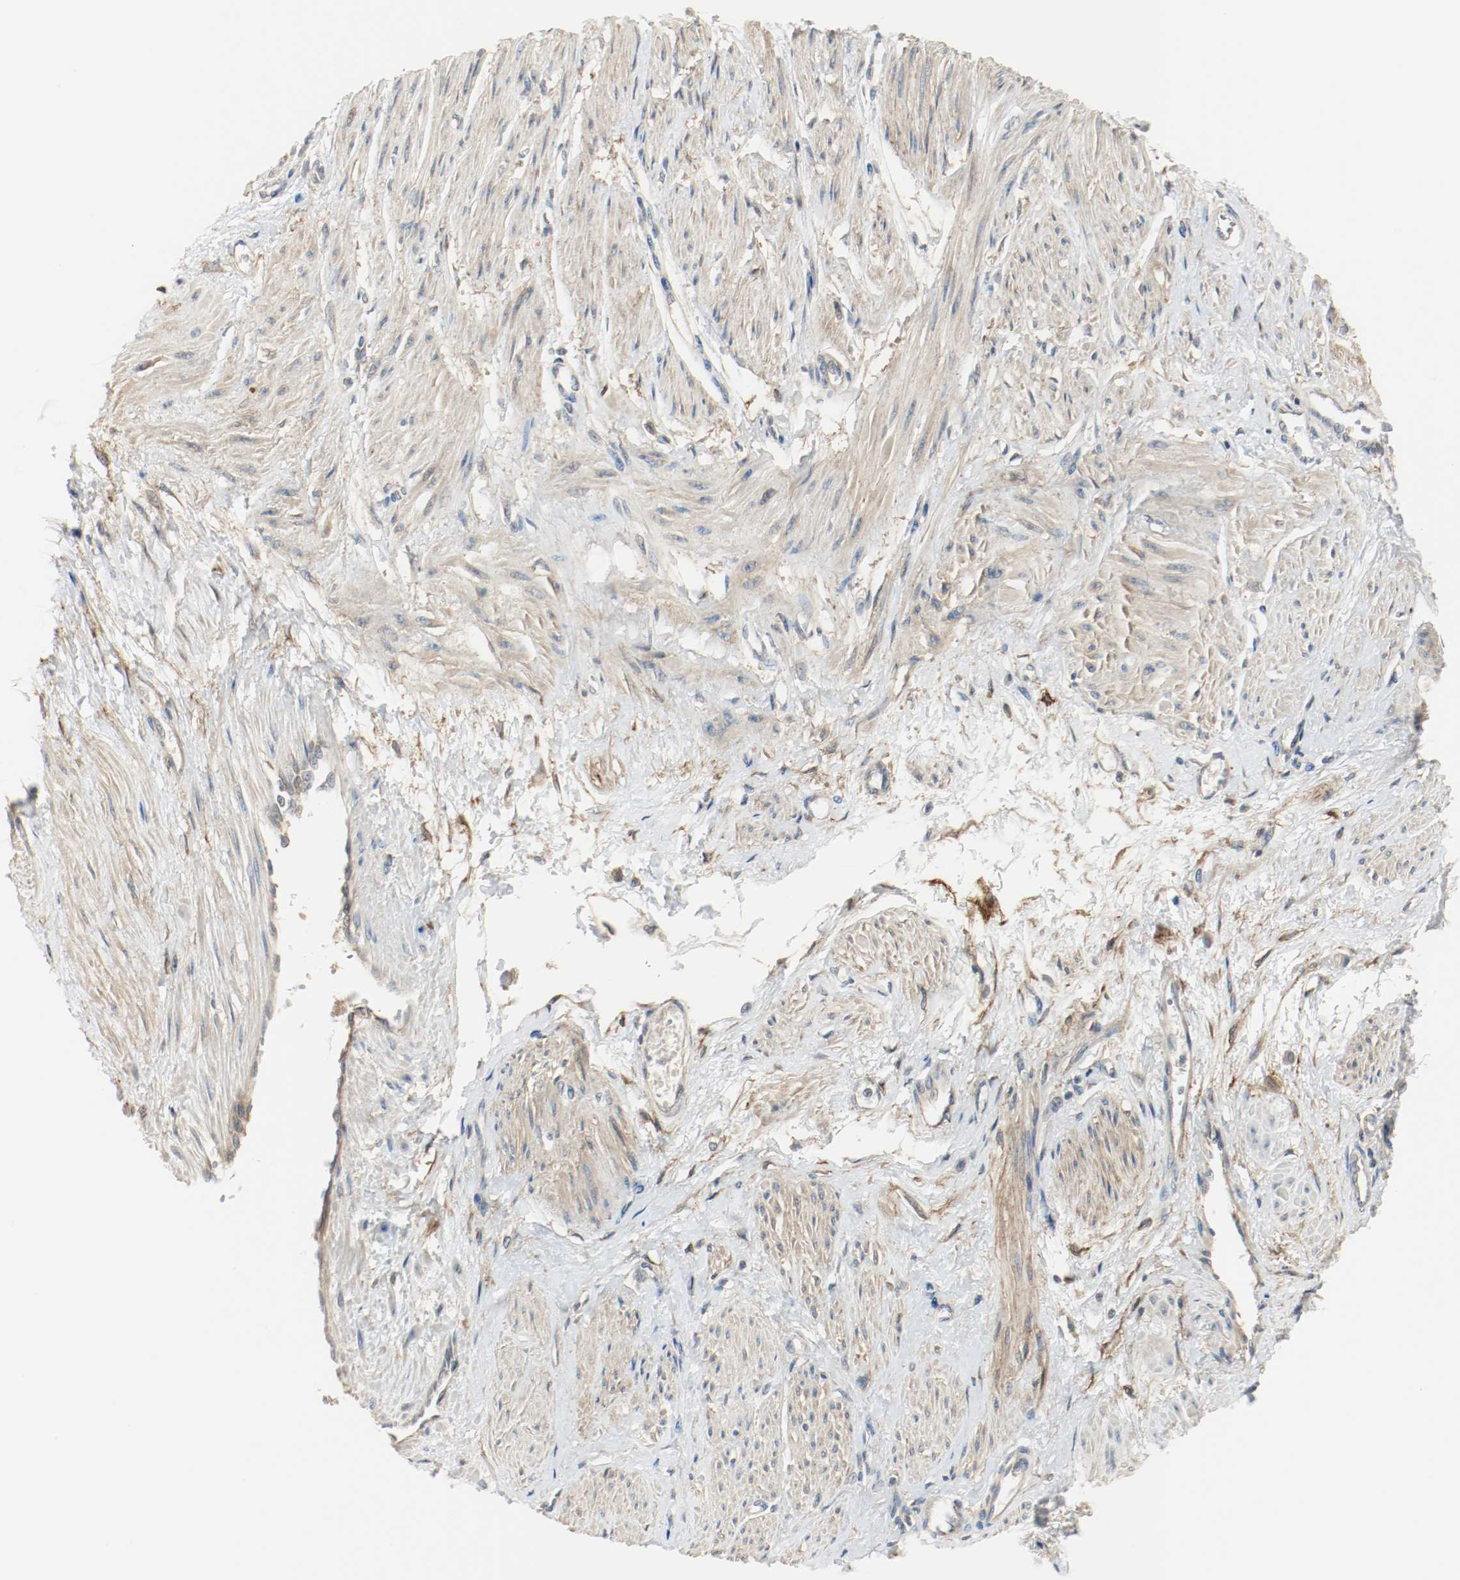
{"staining": {"intensity": "weak", "quantity": "25%-75%", "location": "cytoplasmic/membranous"}, "tissue": "smooth muscle", "cell_type": "Smooth muscle cells", "image_type": "normal", "snomed": [{"axis": "morphology", "description": "Normal tissue, NOS"}, {"axis": "topography", "description": "Smooth muscle"}, {"axis": "topography", "description": "Uterus"}], "caption": "Normal smooth muscle was stained to show a protein in brown. There is low levels of weak cytoplasmic/membranous expression in about 25%-75% of smooth muscle cells.", "gene": "MELTF", "patient": {"sex": "female", "age": 39}}